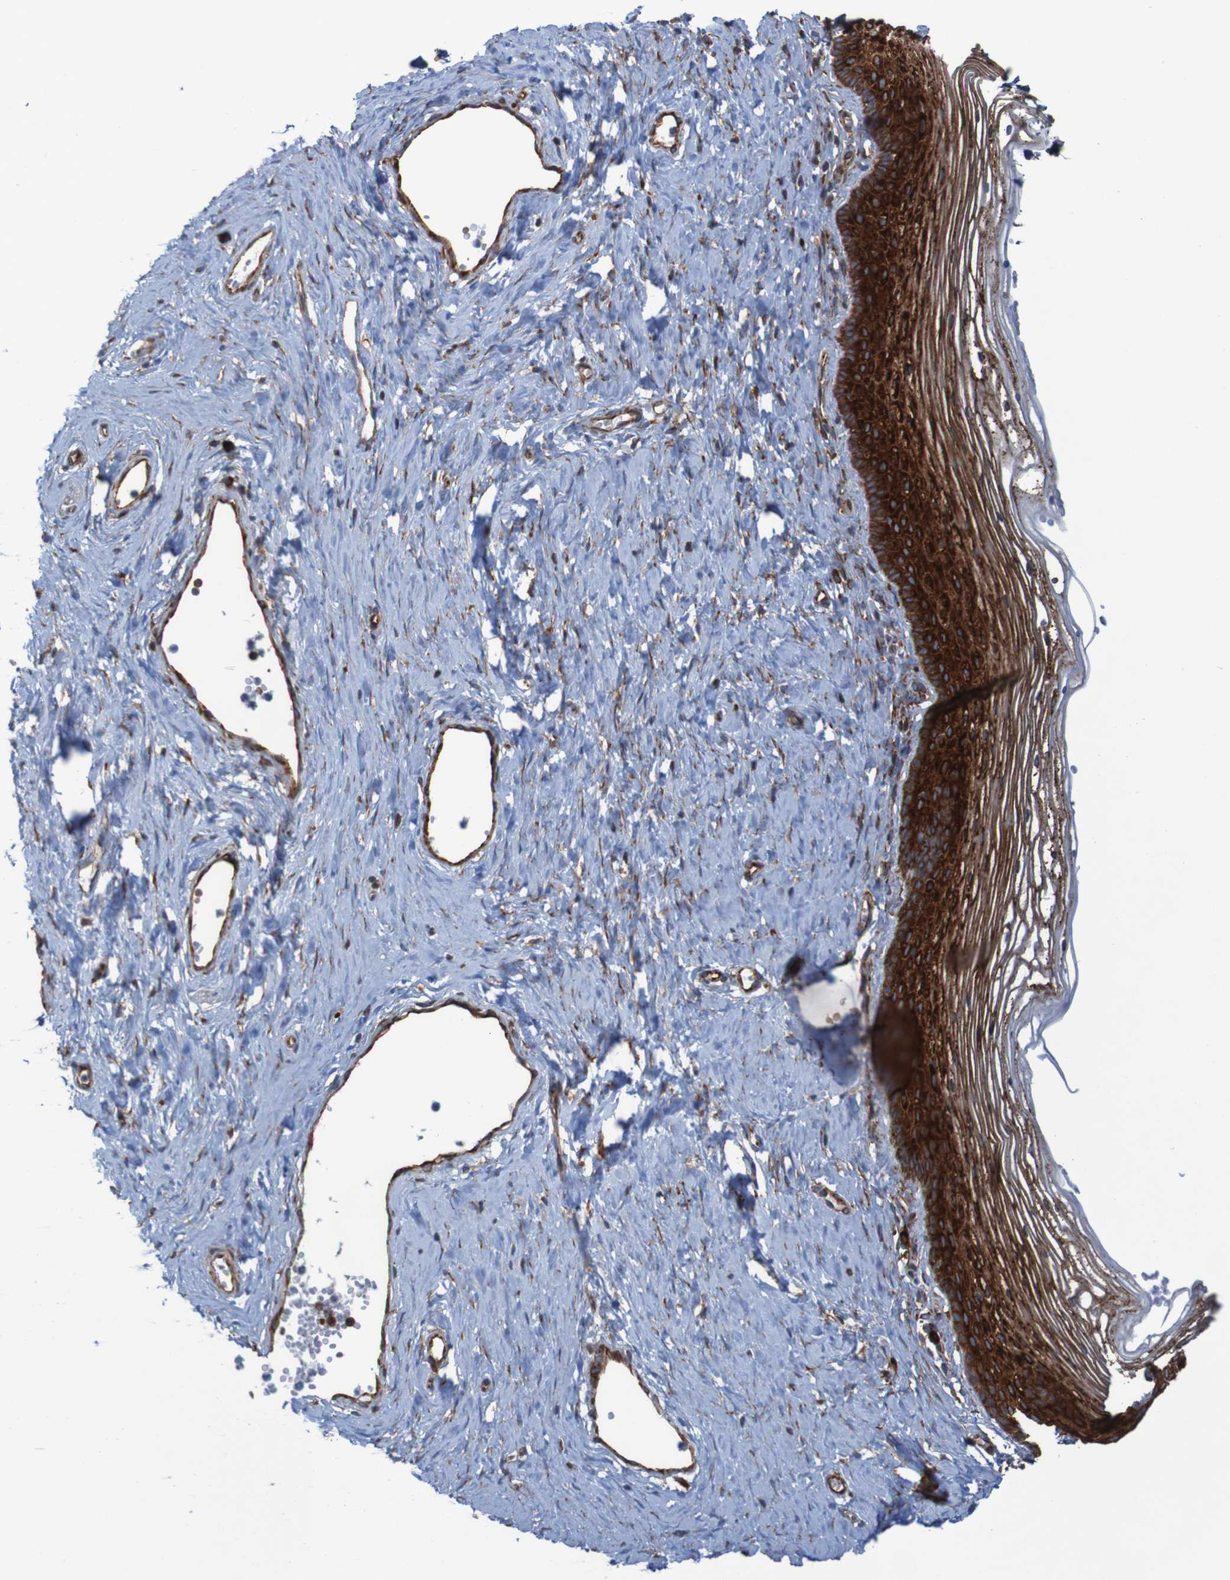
{"staining": {"intensity": "strong", "quantity": ">75%", "location": "cytoplasmic/membranous"}, "tissue": "vagina", "cell_type": "Squamous epithelial cells", "image_type": "normal", "snomed": [{"axis": "morphology", "description": "Normal tissue, NOS"}, {"axis": "topography", "description": "Vagina"}], "caption": "Strong cytoplasmic/membranous positivity is appreciated in about >75% of squamous epithelial cells in unremarkable vagina. The protein of interest is shown in brown color, while the nuclei are stained blue.", "gene": "RPL10", "patient": {"sex": "female", "age": 32}}